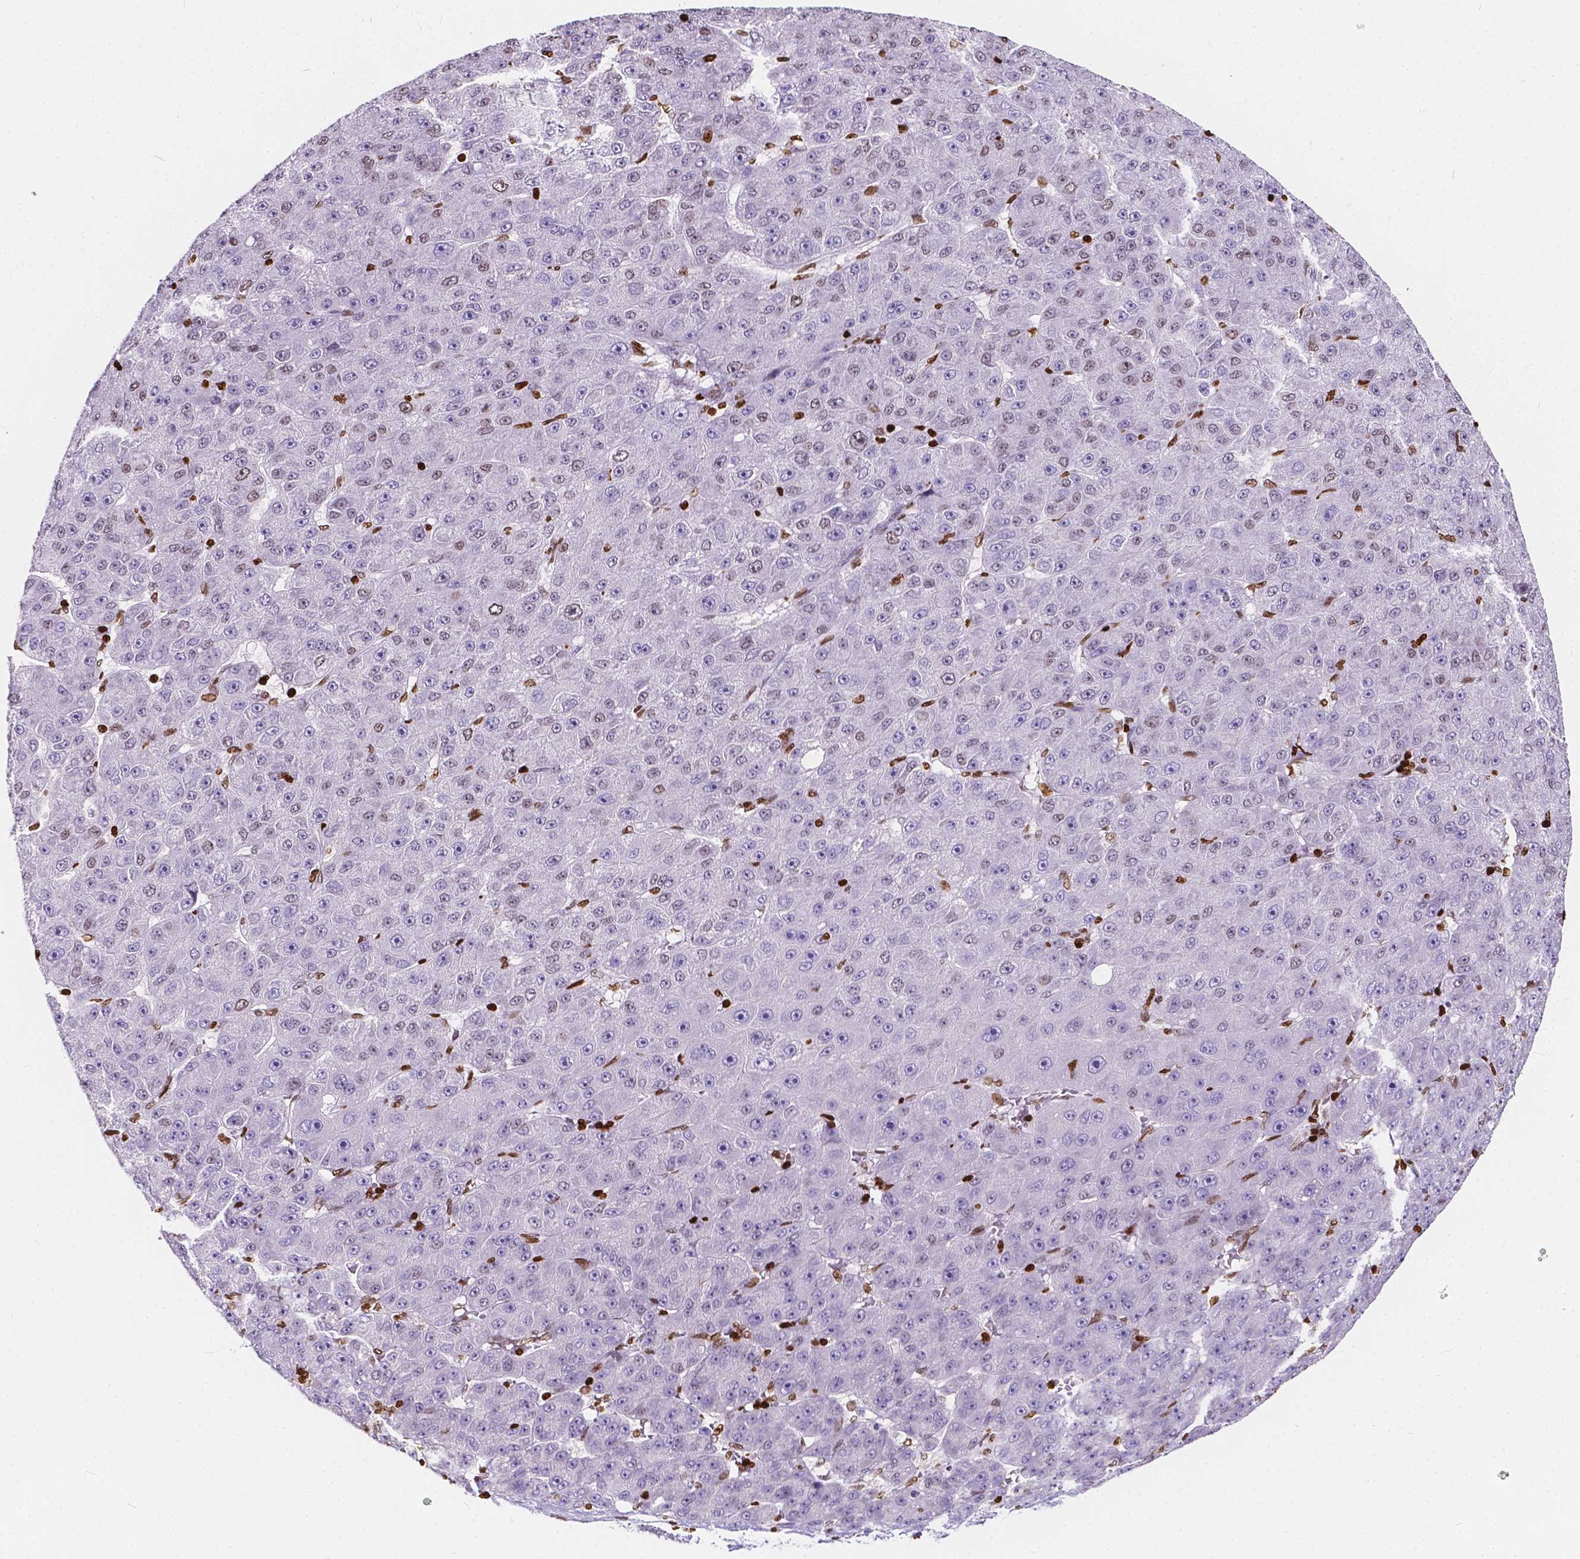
{"staining": {"intensity": "negative", "quantity": "none", "location": "none"}, "tissue": "liver cancer", "cell_type": "Tumor cells", "image_type": "cancer", "snomed": [{"axis": "morphology", "description": "Carcinoma, Hepatocellular, NOS"}, {"axis": "topography", "description": "Liver"}], "caption": "Tumor cells are negative for brown protein staining in liver cancer. The staining was performed using DAB (3,3'-diaminobenzidine) to visualize the protein expression in brown, while the nuclei were stained in blue with hematoxylin (Magnification: 20x).", "gene": "CBY3", "patient": {"sex": "male", "age": 67}}